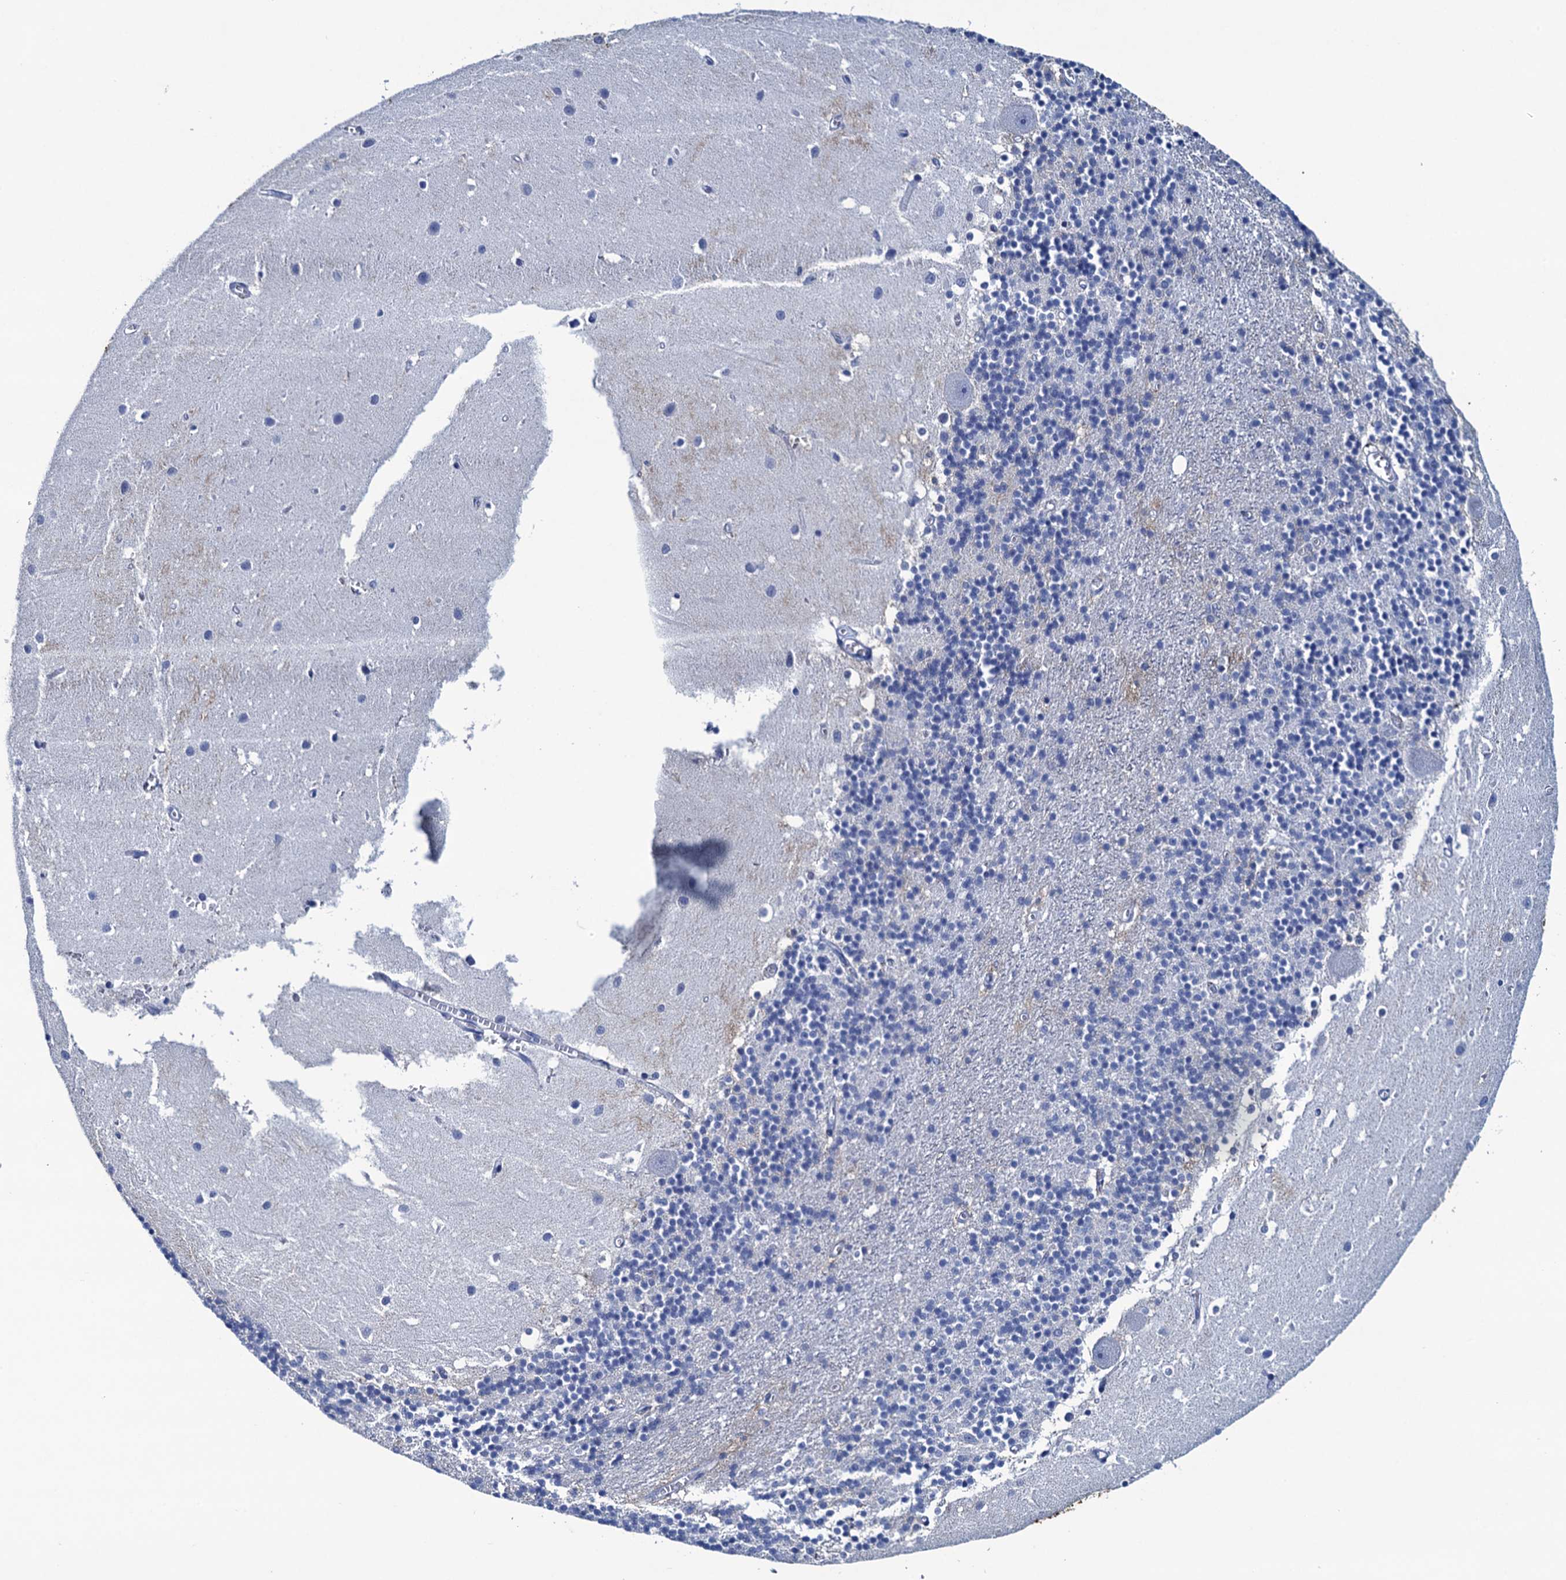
{"staining": {"intensity": "negative", "quantity": "none", "location": "none"}, "tissue": "cerebellum", "cell_type": "Cells in granular layer", "image_type": "normal", "snomed": [{"axis": "morphology", "description": "Normal tissue, NOS"}, {"axis": "topography", "description": "Cerebellum"}], "caption": "DAB (3,3'-diaminobenzidine) immunohistochemical staining of normal human cerebellum exhibits no significant positivity in cells in granular layer.", "gene": "RHCG", "patient": {"sex": "male", "age": 54}}